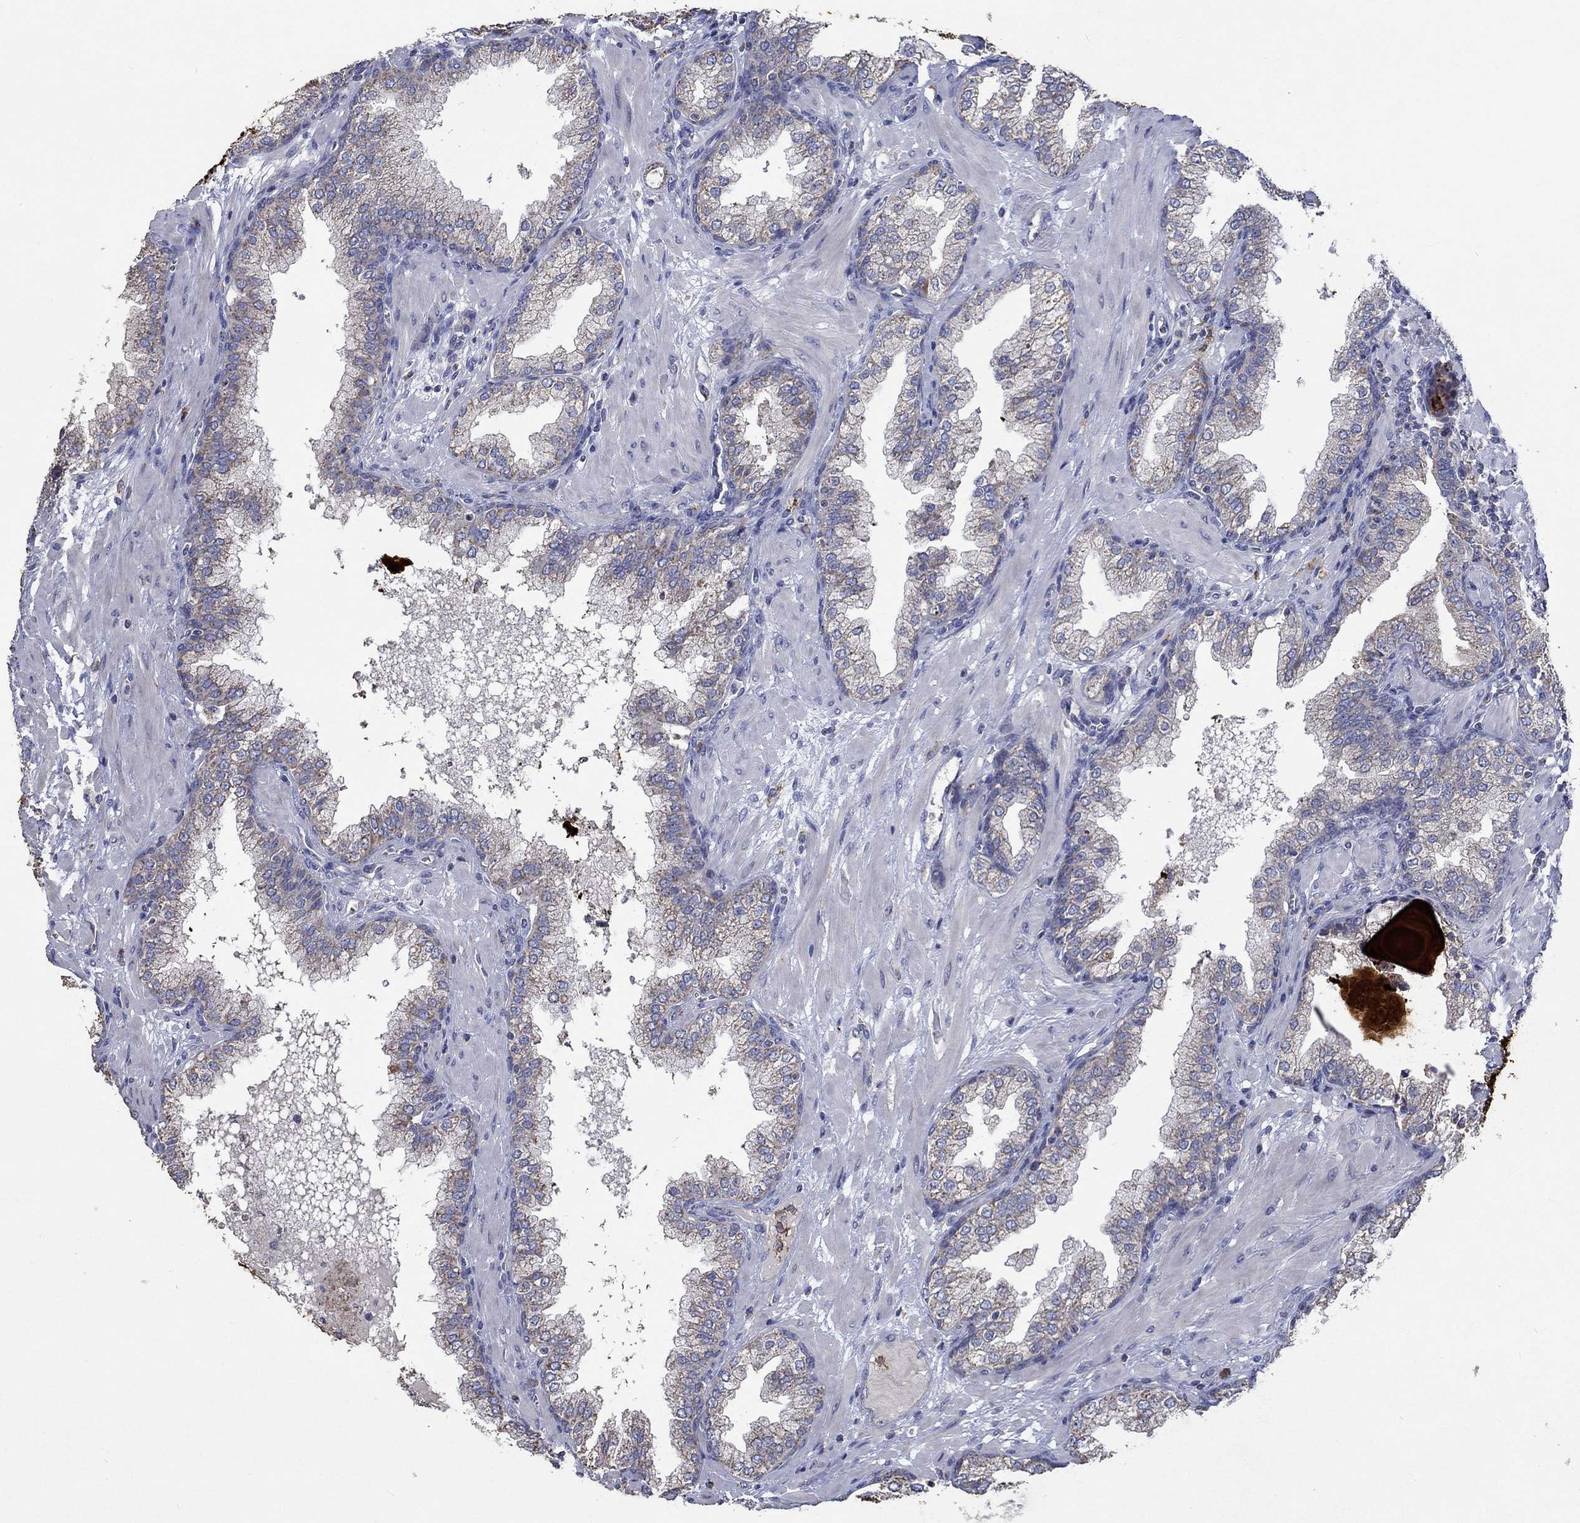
{"staining": {"intensity": "moderate", "quantity": ">75%", "location": "cytoplasmic/membranous"}, "tissue": "prostate cancer", "cell_type": "Tumor cells", "image_type": "cancer", "snomed": [{"axis": "morphology", "description": "Adenocarcinoma, Low grade"}, {"axis": "topography", "description": "Prostate"}], "caption": "Human prostate low-grade adenocarcinoma stained with a brown dye reveals moderate cytoplasmic/membranous positive expression in approximately >75% of tumor cells.", "gene": "UGT8", "patient": {"sex": "male", "age": 62}}